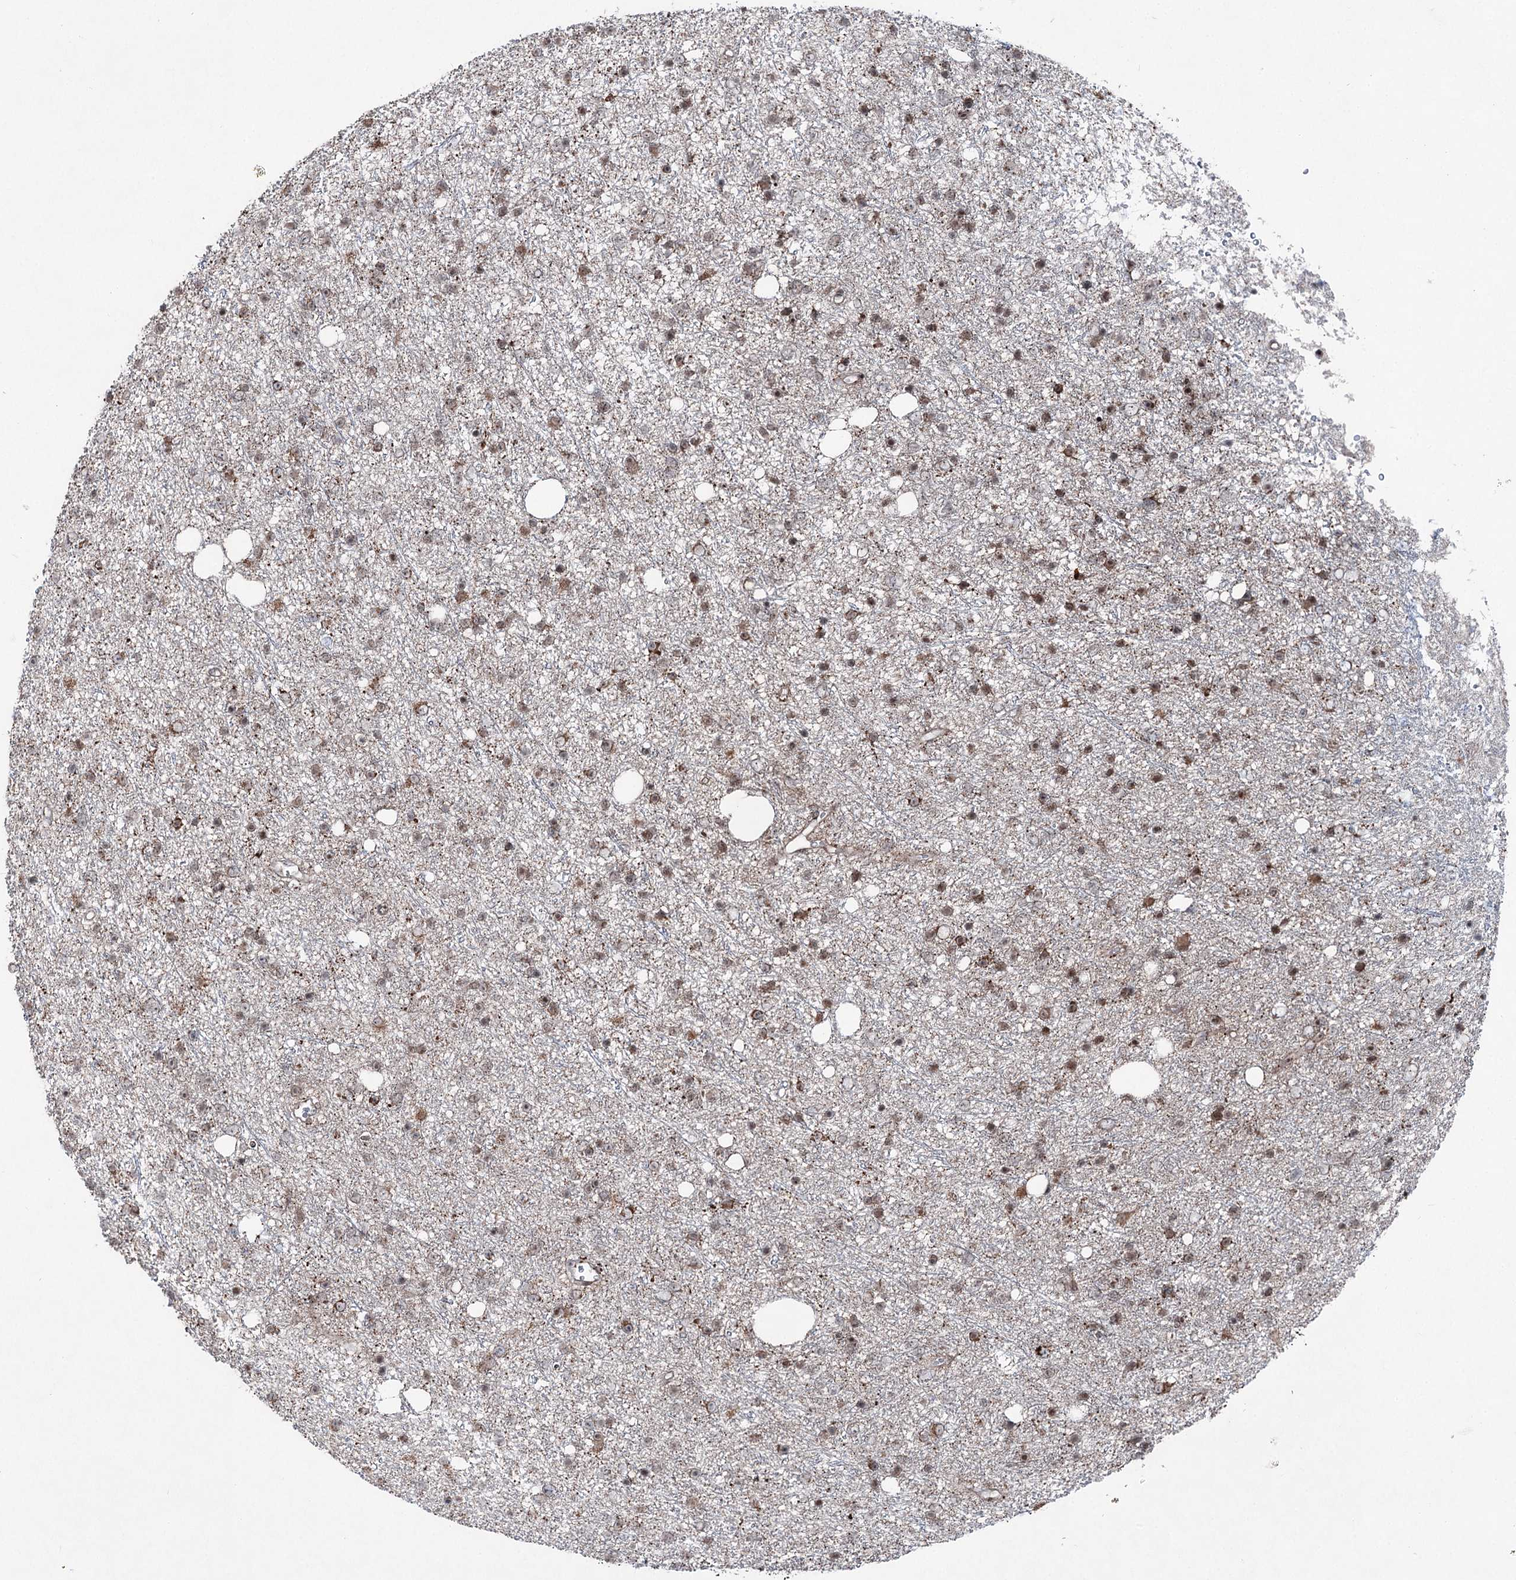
{"staining": {"intensity": "moderate", "quantity": "25%-75%", "location": "cytoplasmic/membranous,nuclear"}, "tissue": "glioma", "cell_type": "Tumor cells", "image_type": "cancer", "snomed": [{"axis": "morphology", "description": "Glioma, malignant, Low grade"}, {"axis": "topography", "description": "Cerebral cortex"}], "caption": "DAB (3,3'-diaminobenzidine) immunohistochemical staining of human glioma demonstrates moderate cytoplasmic/membranous and nuclear protein staining in about 25%-75% of tumor cells.", "gene": "ZCCHC8", "patient": {"sex": "female", "age": 39}}